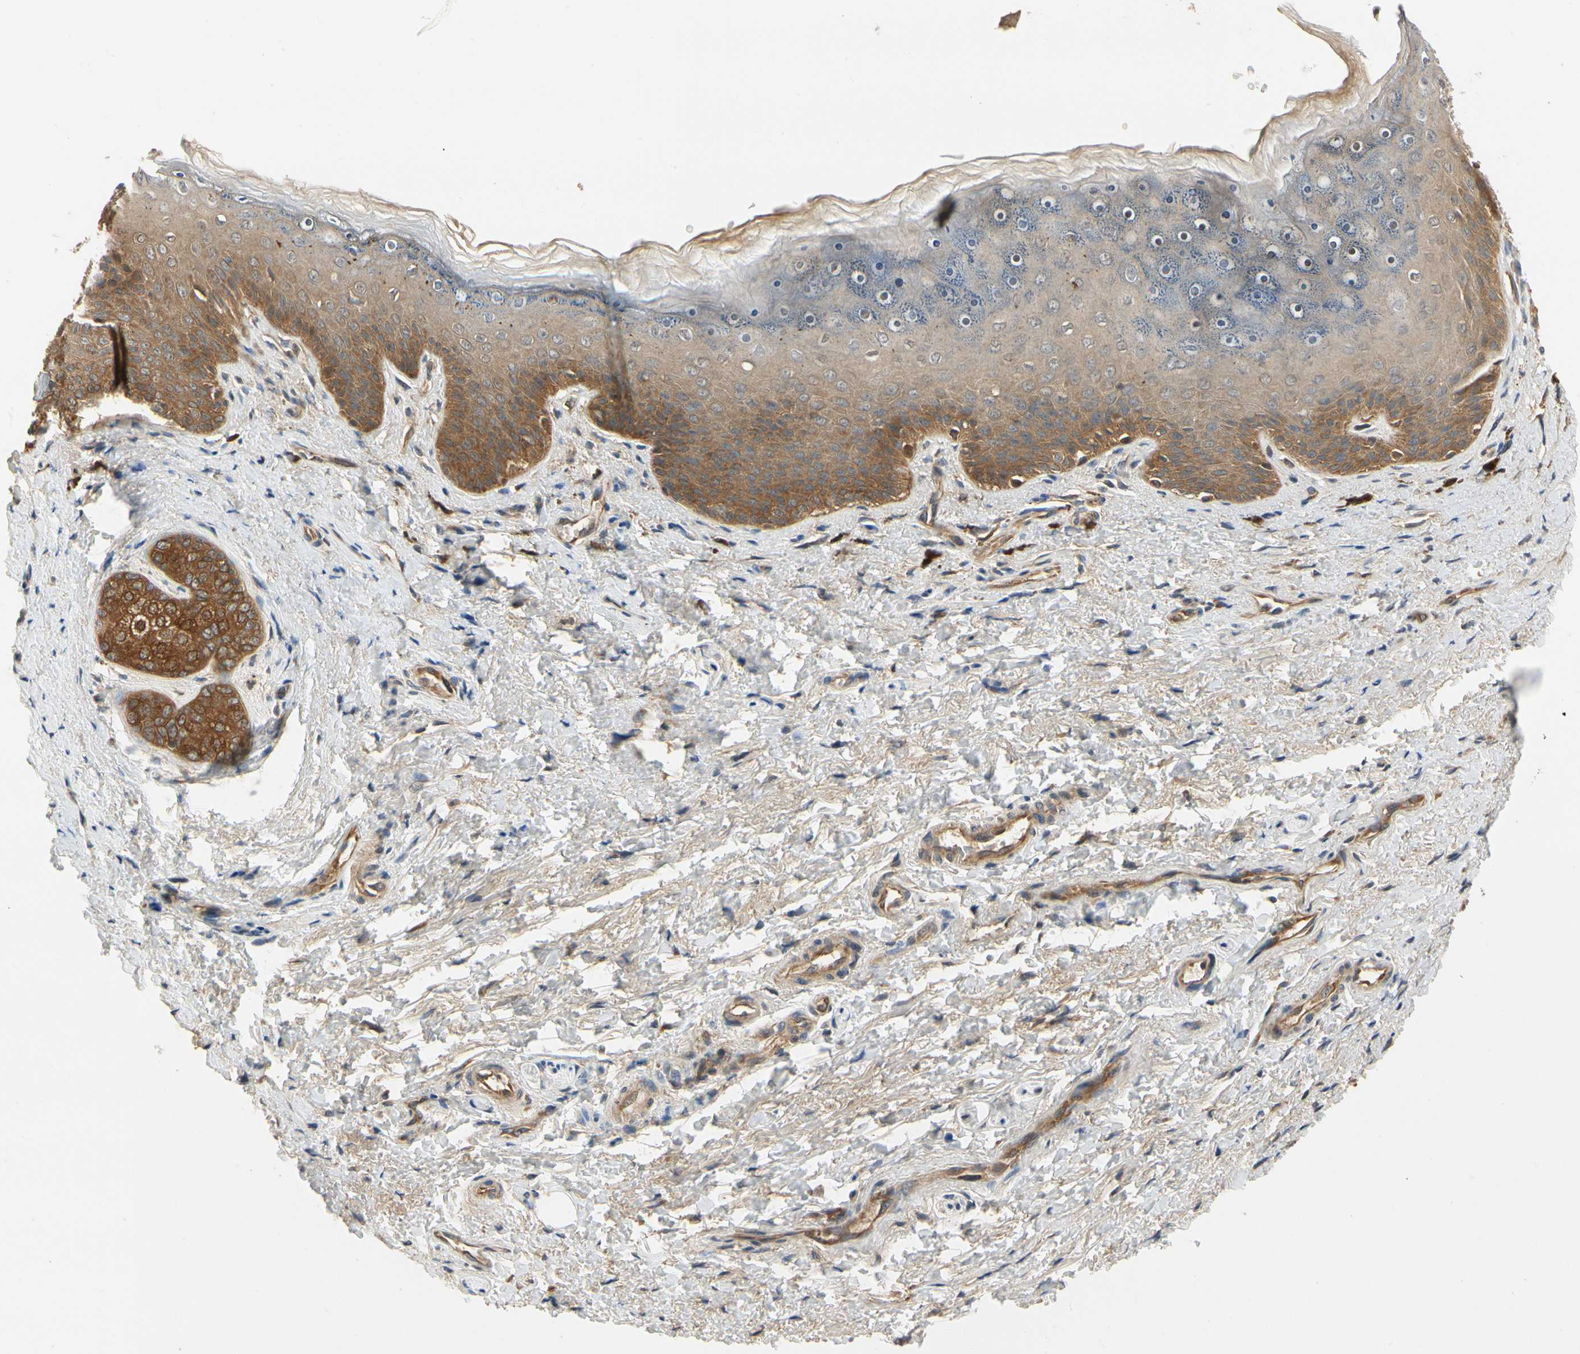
{"staining": {"intensity": "strong", "quantity": ">75%", "location": "cytoplasmic/membranous"}, "tissue": "skin", "cell_type": "Epidermal cells", "image_type": "normal", "snomed": [{"axis": "morphology", "description": "Normal tissue, NOS"}, {"axis": "topography", "description": "Anal"}], "caption": "Immunohistochemical staining of benign skin shows strong cytoplasmic/membranous protein positivity in about >75% of epidermal cells. Using DAB (brown) and hematoxylin (blue) stains, captured at high magnification using brightfield microscopy.", "gene": "TDRP", "patient": {"sex": "female", "age": 46}}